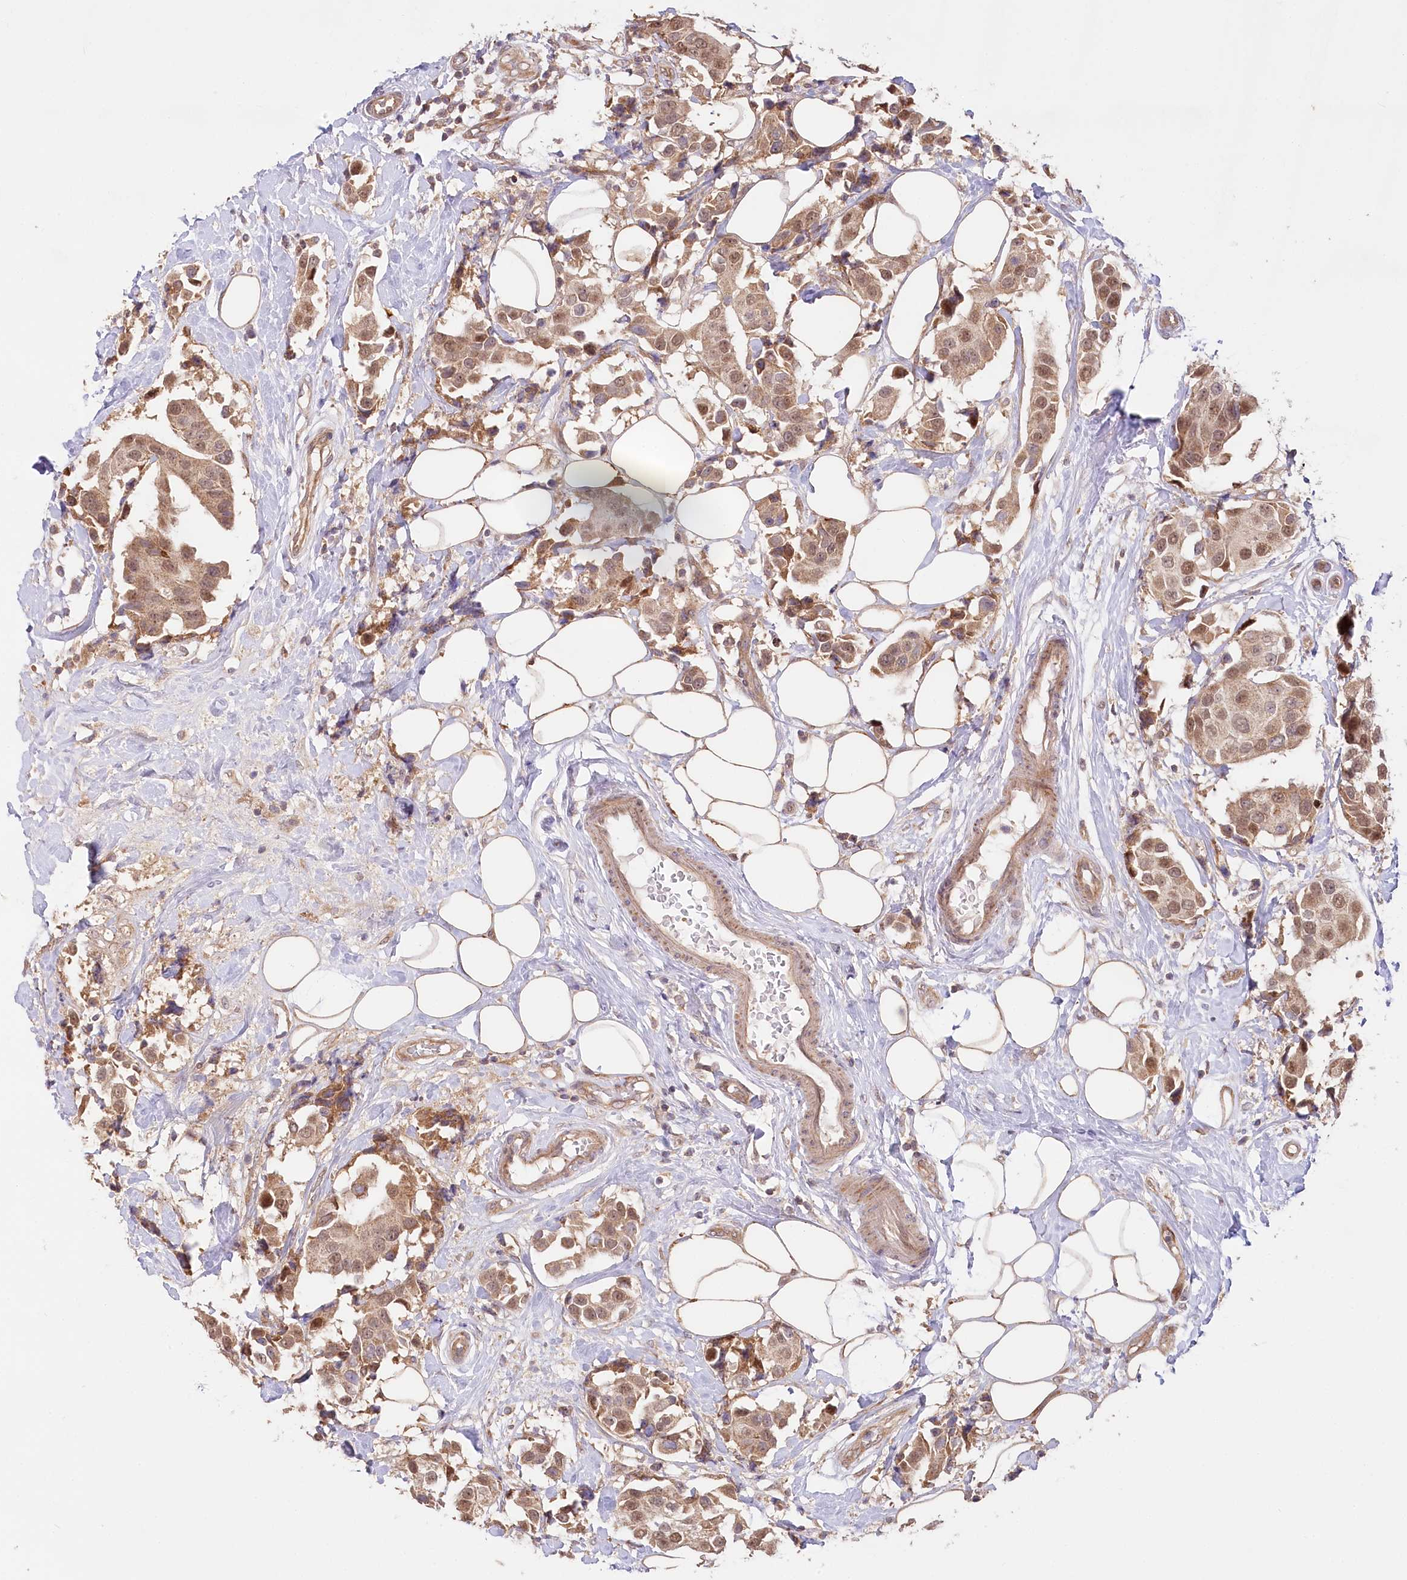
{"staining": {"intensity": "moderate", "quantity": ">75%", "location": "cytoplasmic/membranous,nuclear"}, "tissue": "breast cancer", "cell_type": "Tumor cells", "image_type": "cancer", "snomed": [{"axis": "morphology", "description": "Normal tissue, NOS"}, {"axis": "morphology", "description": "Duct carcinoma"}, {"axis": "topography", "description": "Breast"}], "caption": "Protein expression analysis of breast cancer displays moderate cytoplasmic/membranous and nuclear expression in about >75% of tumor cells.", "gene": "CEP70", "patient": {"sex": "female", "age": 39}}